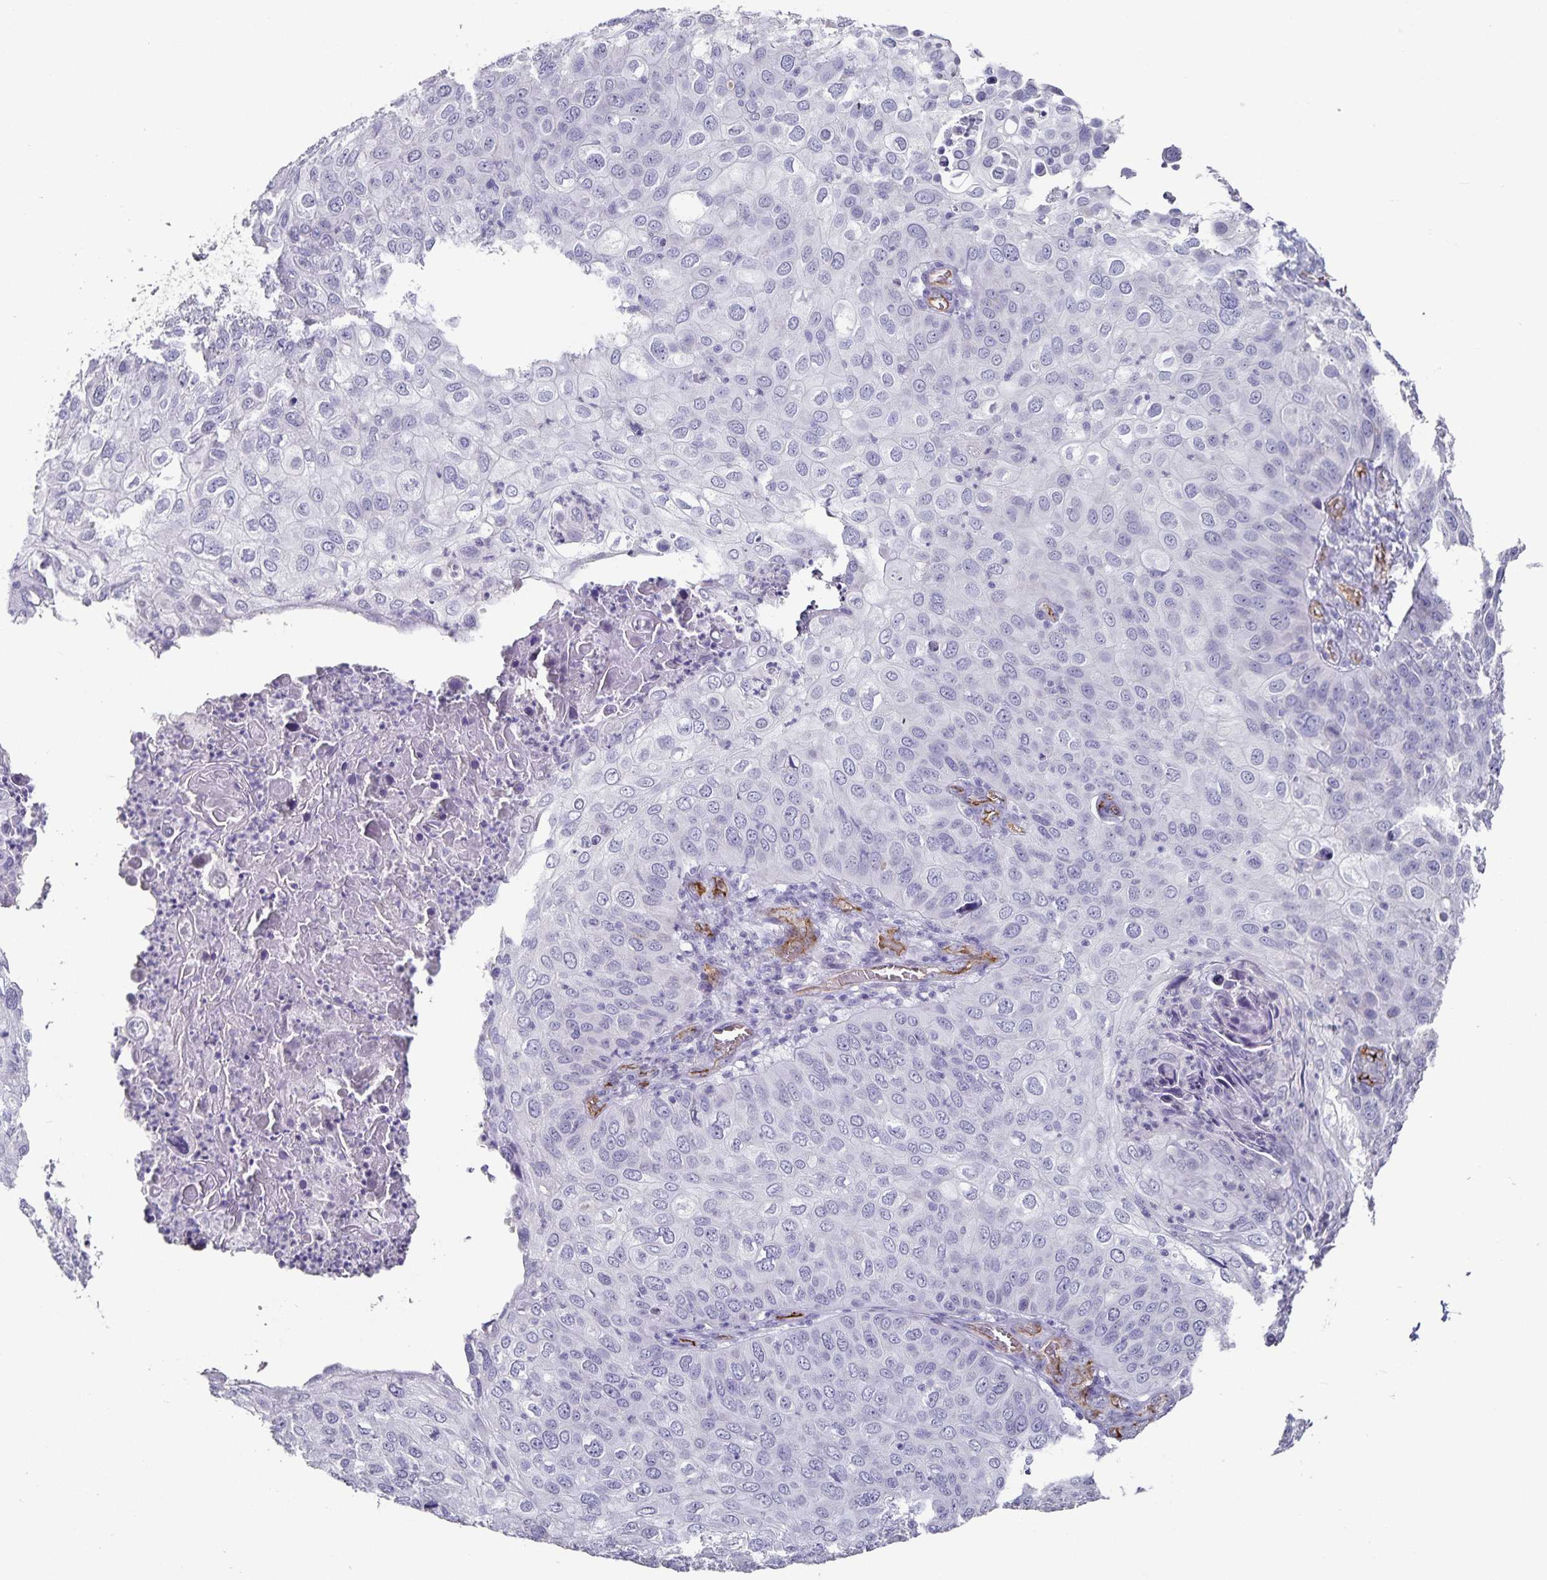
{"staining": {"intensity": "negative", "quantity": "none", "location": "none"}, "tissue": "skin cancer", "cell_type": "Tumor cells", "image_type": "cancer", "snomed": [{"axis": "morphology", "description": "Squamous cell carcinoma, NOS"}, {"axis": "topography", "description": "Skin"}], "caption": "Immunohistochemistry histopathology image of neoplastic tissue: skin cancer (squamous cell carcinoma) stained with DAB (3,3'-diaminobenzidine) displays no significant protein staining in tumor cells.", "gene": "PODXL", "patient": {"sex": "male", "age": 87}}